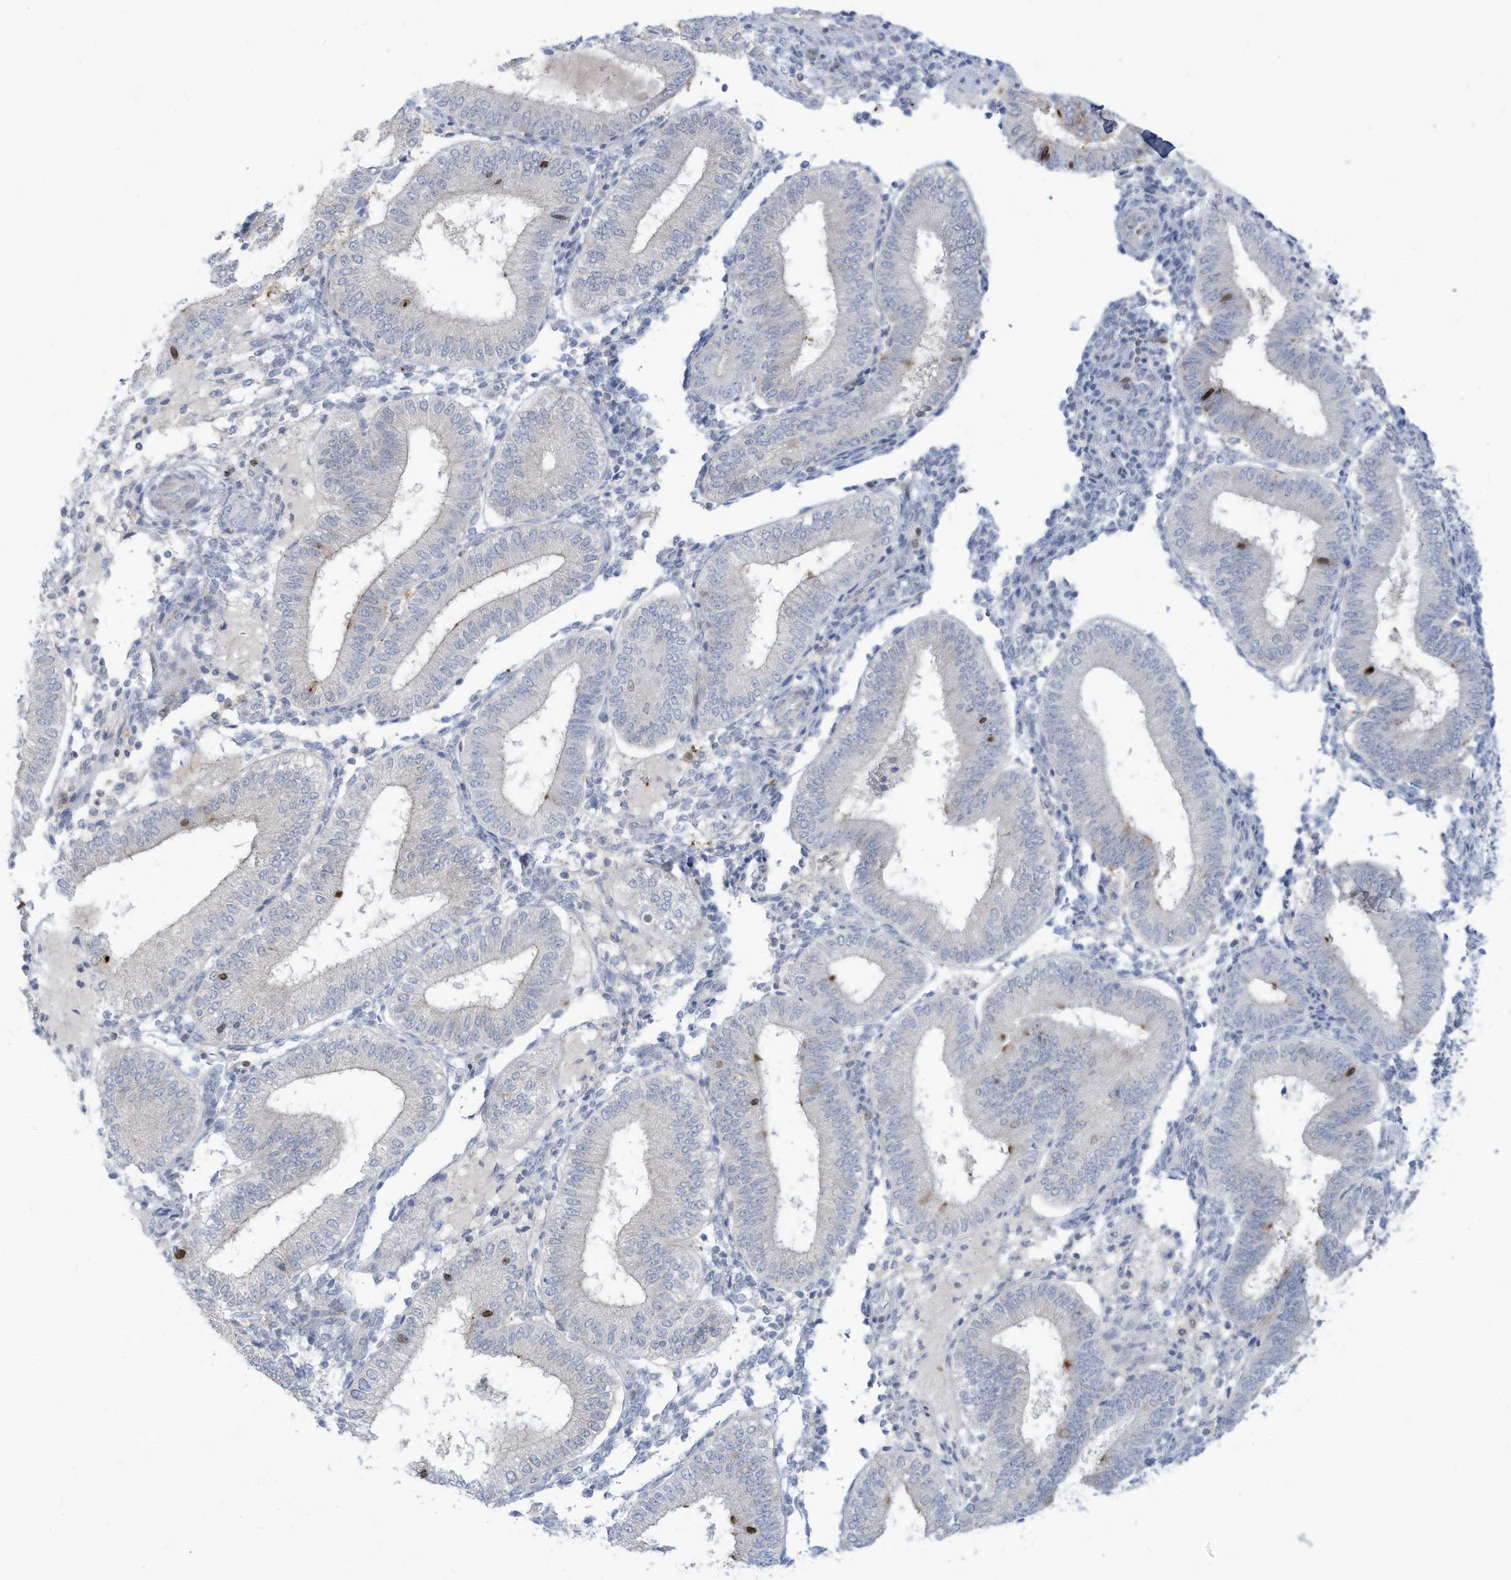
{"staining": {"intensity": "negative", "quantity": "none", "location": "none"}, "tissue": "endometrium", "cell_type": "Cells in endometrial stroma", "image_type": "normal", "snomed": [{"axis": "morphology", "description": "Normal tissue, NOS"}, {"axis": "topography", "description": "Endometrium"}], "caption": "A histopathology image of human endometrium is negative for staining in cells in endometrial stroma.", "gene": "NOTO", "patient": {"sex": "female", "age": 39}}